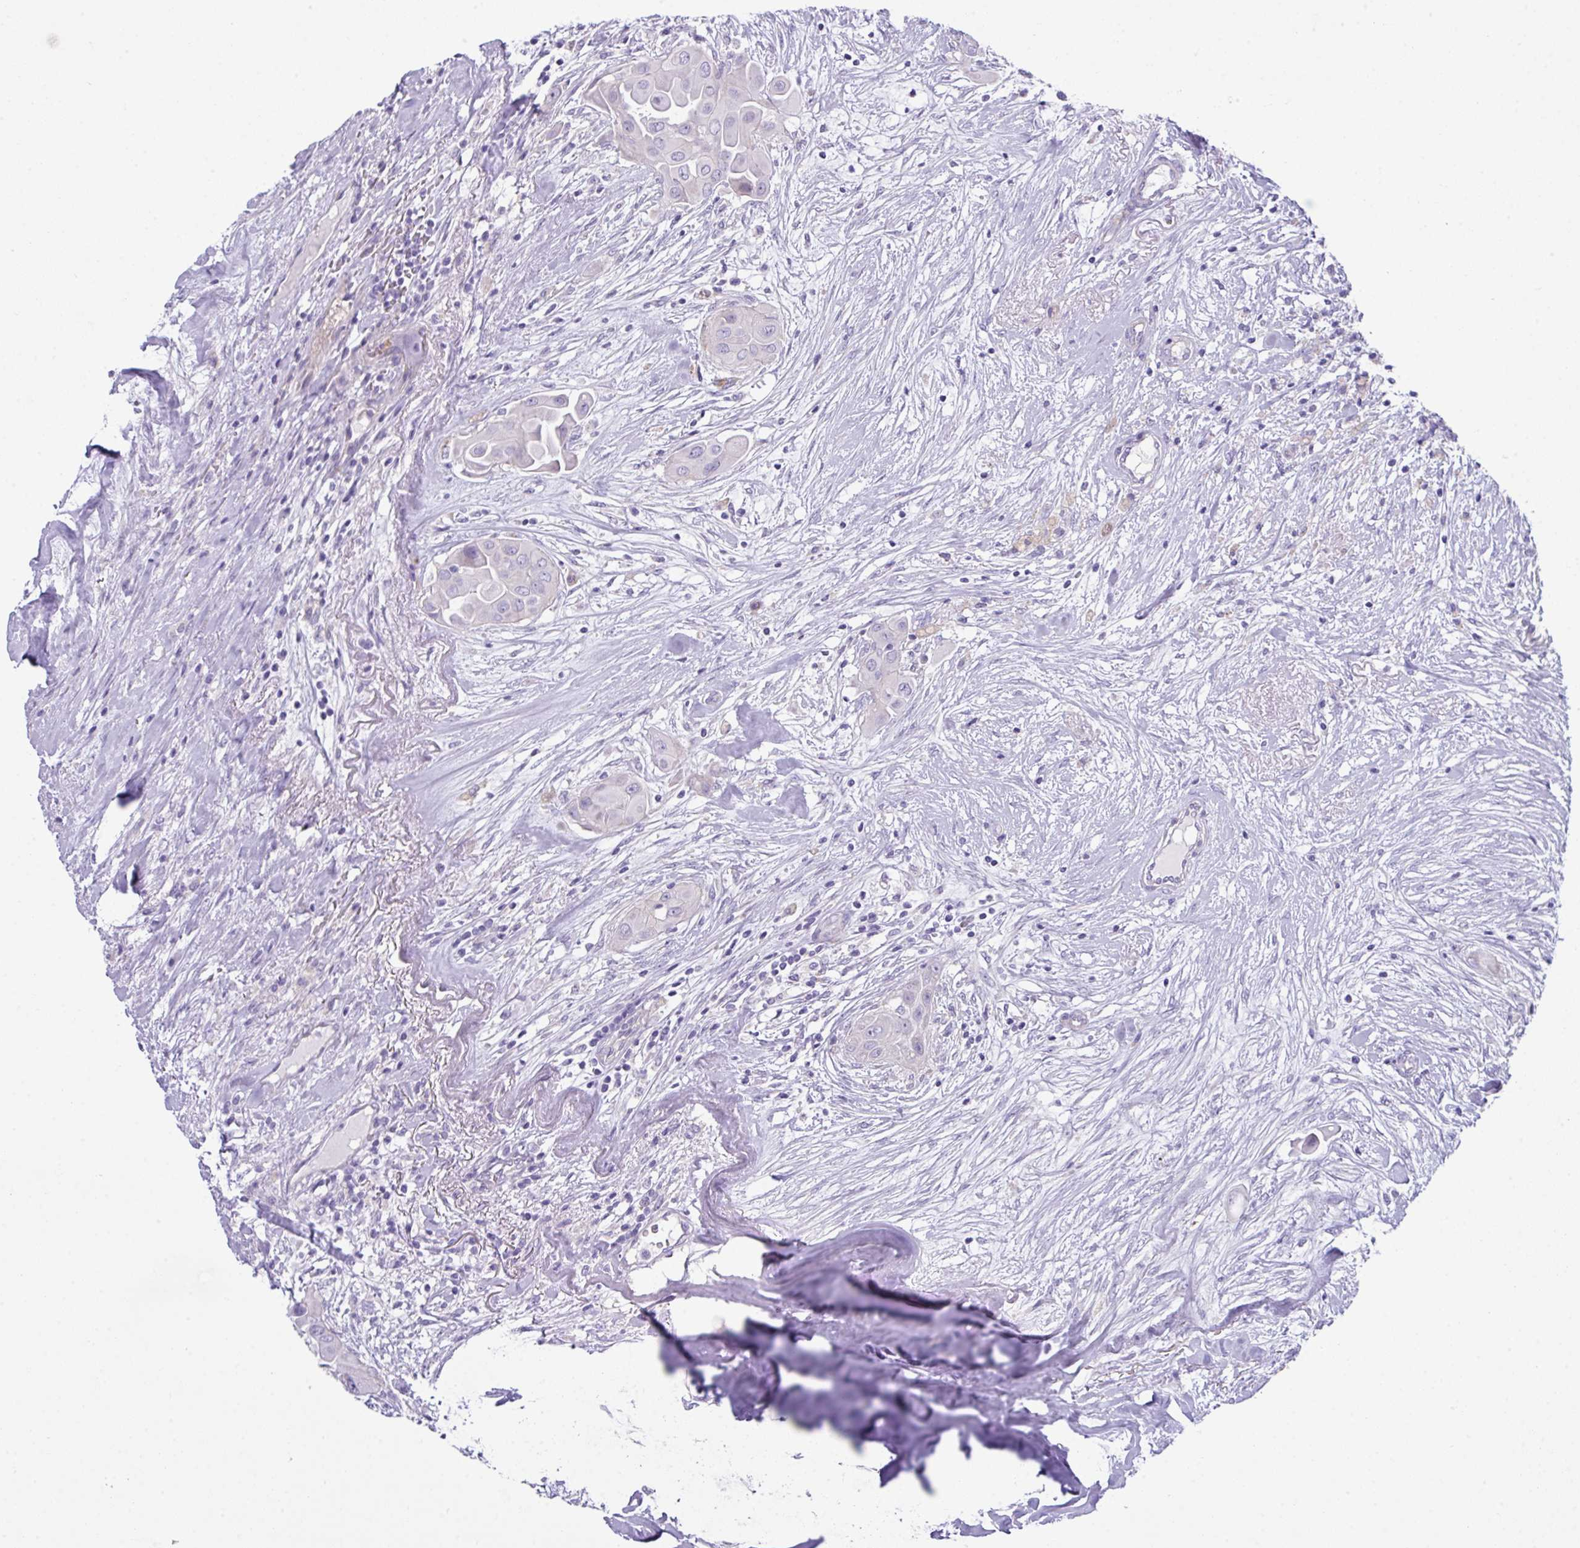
{"staining": {"intensity": "moderate", "quantity": "<25%", "location": "cytoplasmic/membranous"}, "tissue": "thyroid cancer", "cell_type": "Tumor cells", "image_type": "cancer", "snomed": [{"axis": "morphology", "description": "Papillary adenocarcinoma, NOS"}, {"axis": "topography", "description": "Thyroid gland"}], "caption": "Brown immunohistochemical staining in human thyroid cancer (papillary adenocarcinoma) reveals moderate cytoplasmic/membranous positivity in about <25% of tumor cells.", "gene": "ABCC5", "patient": {"sex": "female", "age": 59}}